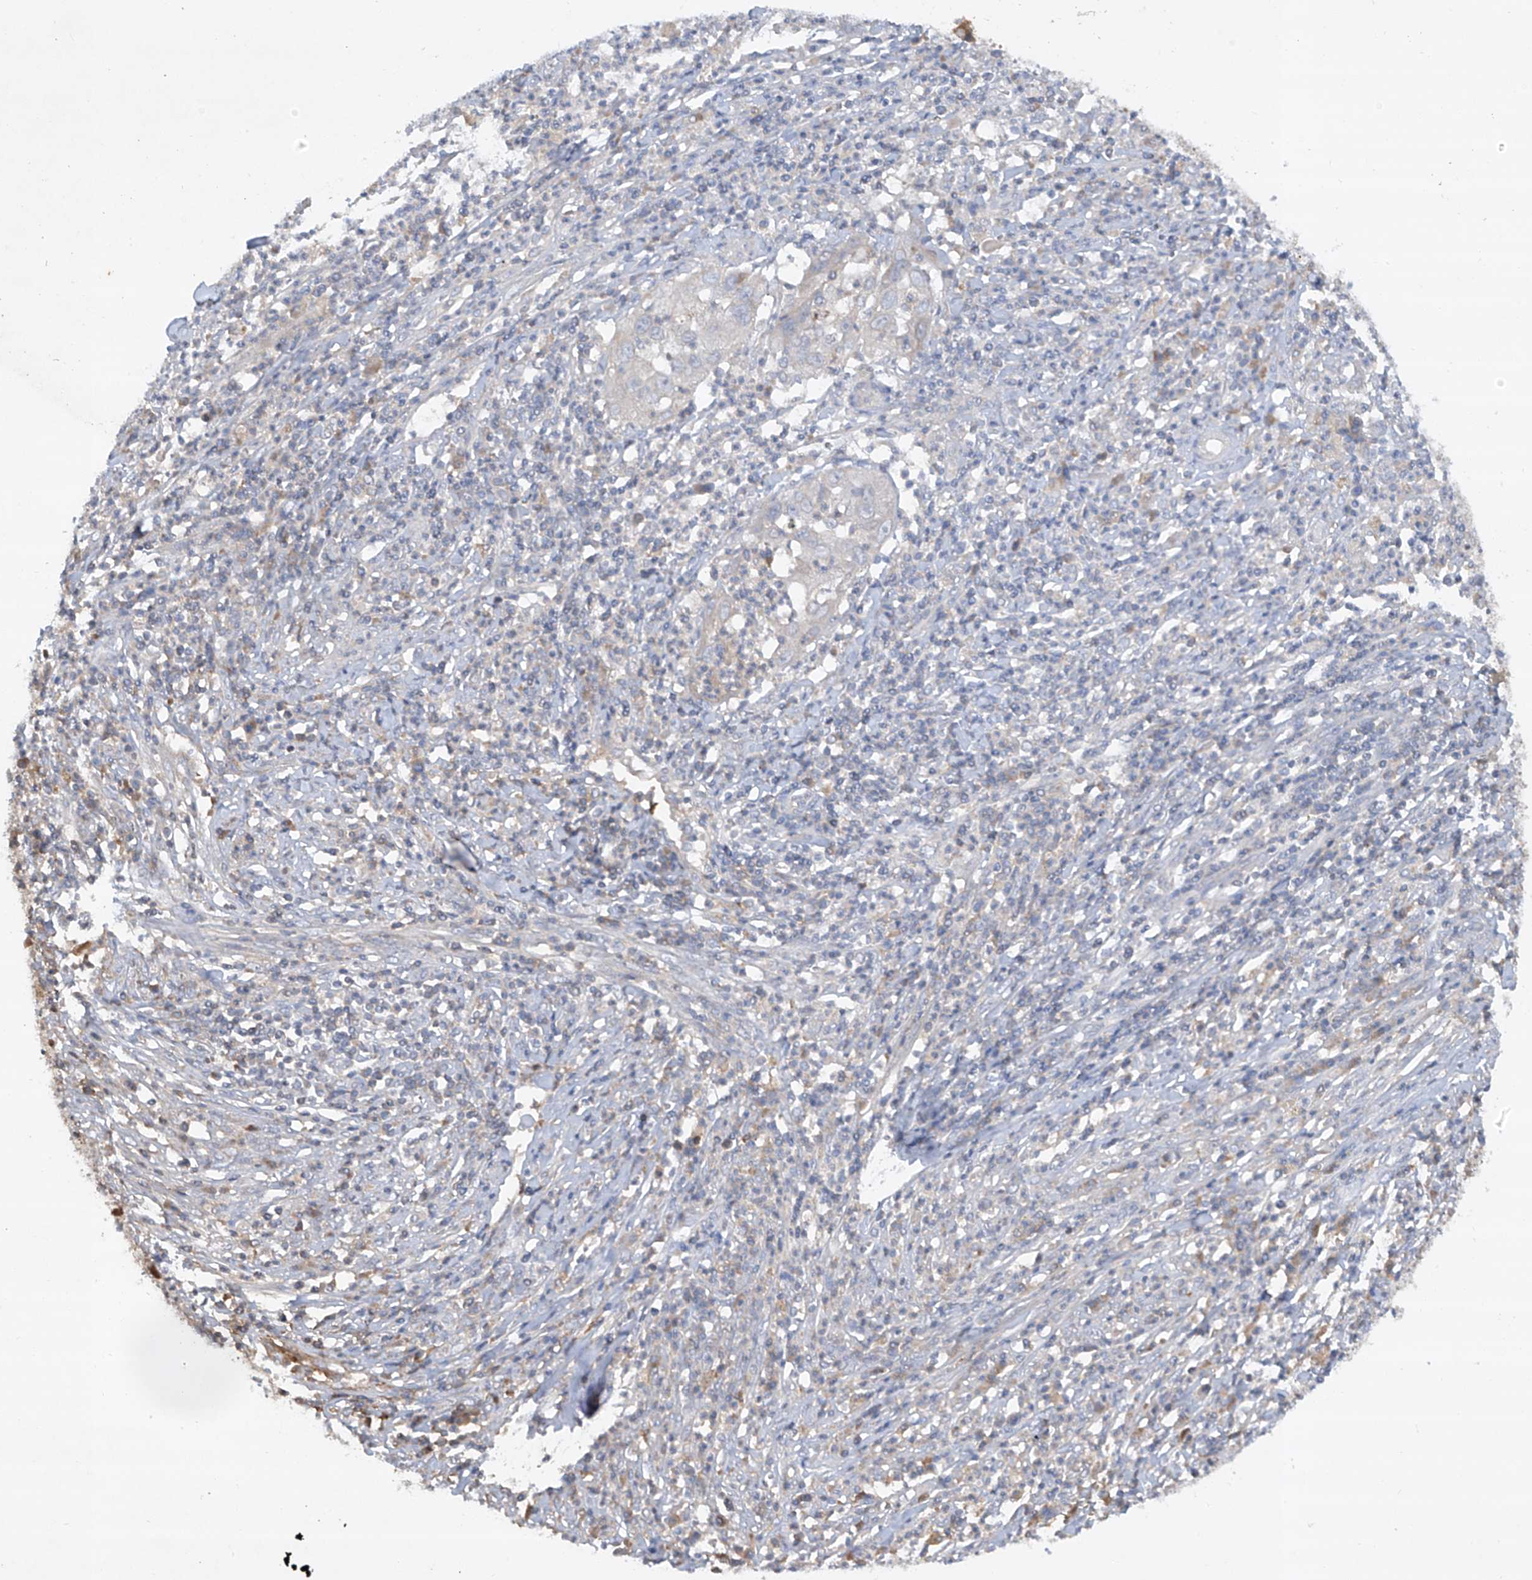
{"staining": {"intensity": "negative", "quantity": "none", "location": "none"}, "tissue": "cervical cancer", "cell_type": "Tumor cells", "image_type": "cancer", "snomed": [{"axis": "morphology", "description": "Squamous cell carcinoma, NOS"}, {"axis": "topography", "description": "Cervix"}], "caption": "There is no significant expression in tumor cells of cervical squamous cell carcinoma.", "gene": "HAS3", "patient": {"sex": "female", "age": 32}}